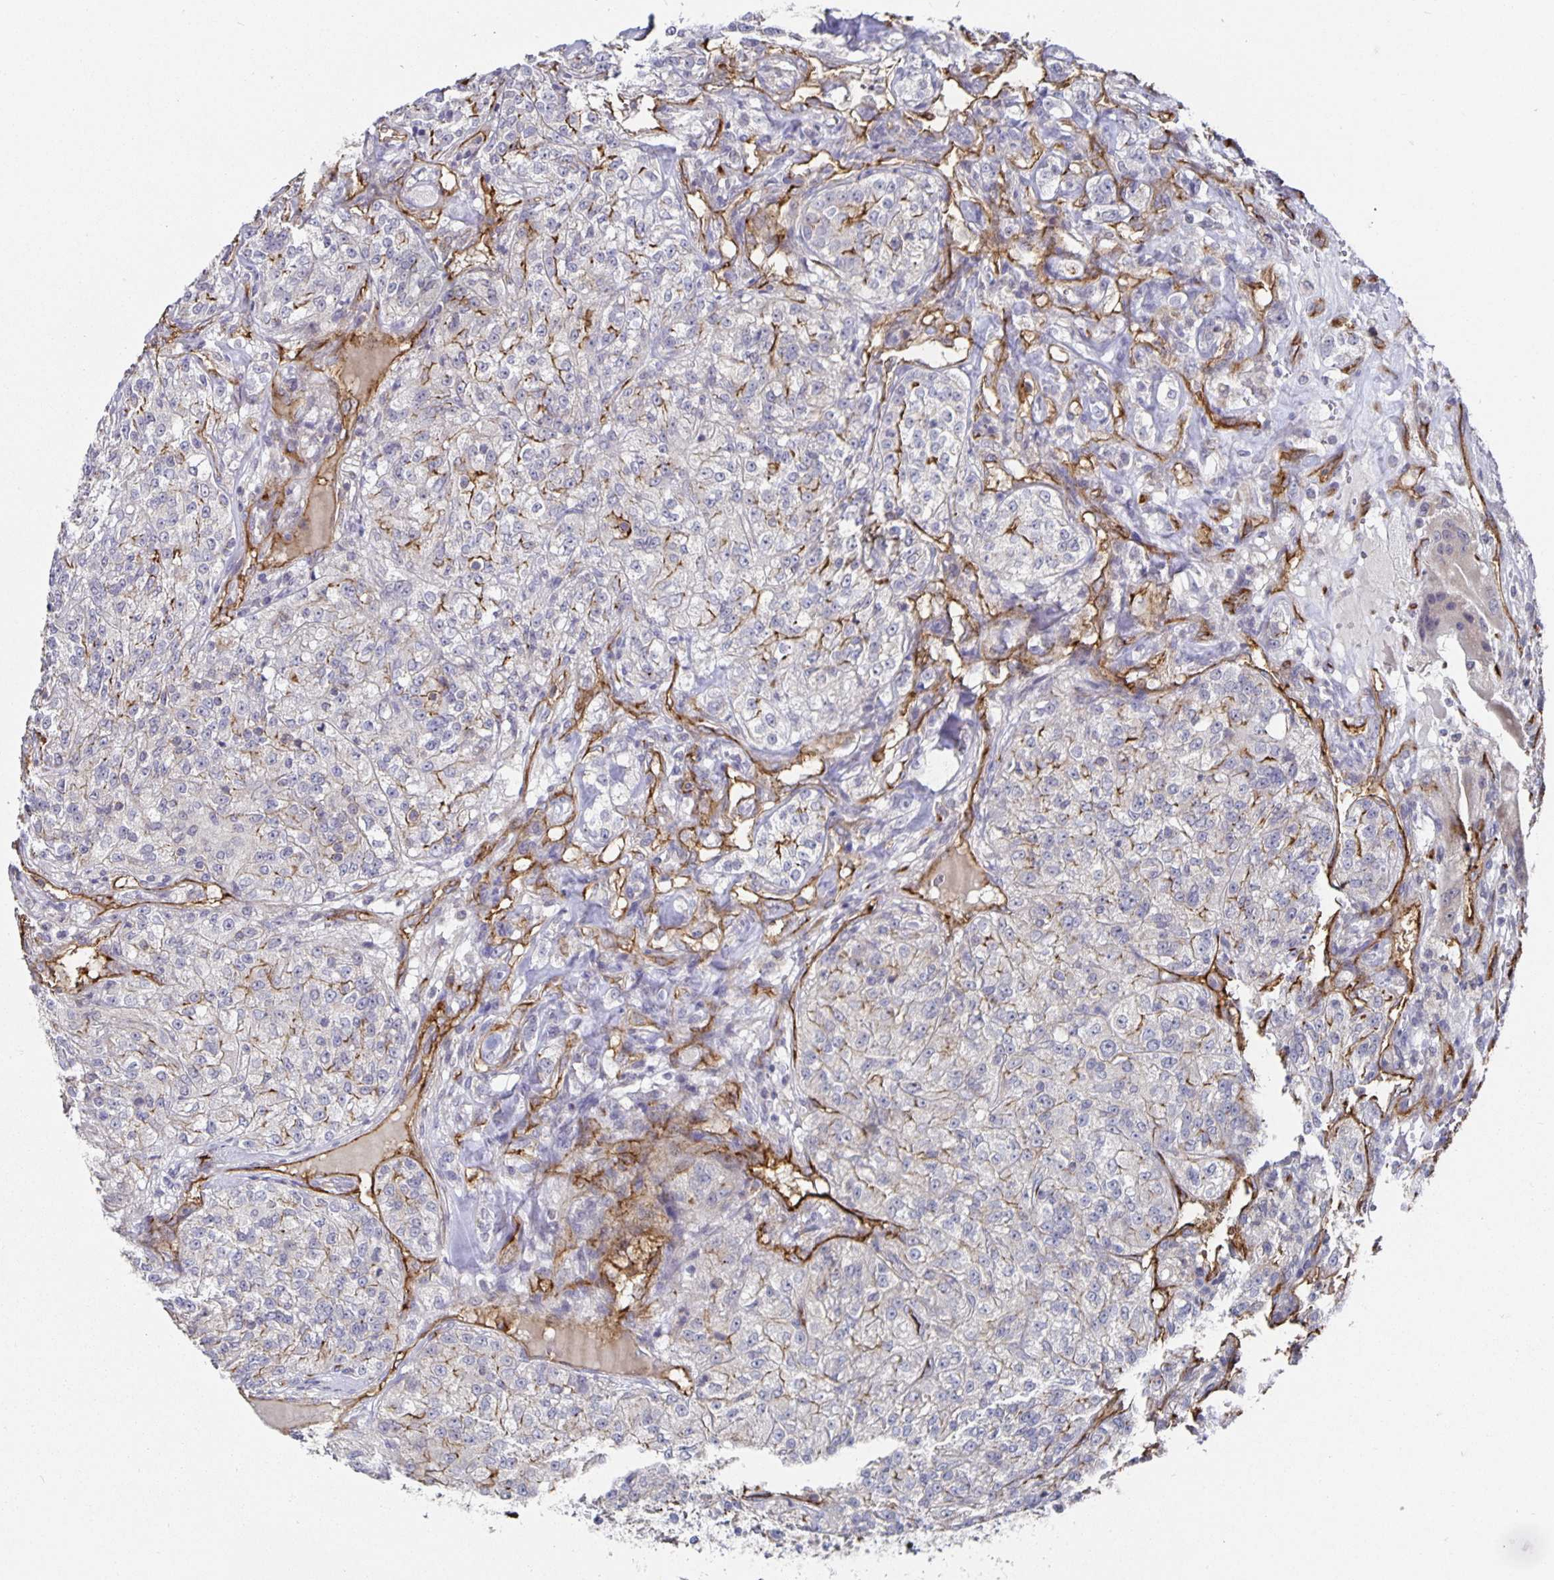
{"staining": {"intensity": "moderate", "quantity": "<25%", "location": "cytoplasmic/membranous"}, "tissue": "renal cancer", "cell_type": "Tumor cells", "image_type": "cancer", "snomed": [{"axis": "morphology", "description": "Adenocarcinoma, NOS"}, {"axis": "topography", "description": "Kidney"}], "caption": "The immunohistochemical stain labels moderate cytoplasmic/membranous positivity in tumor cells of renal cancer tissue.", "gene": "PODXL", "patient": {"sex": "female", "age": 63}}